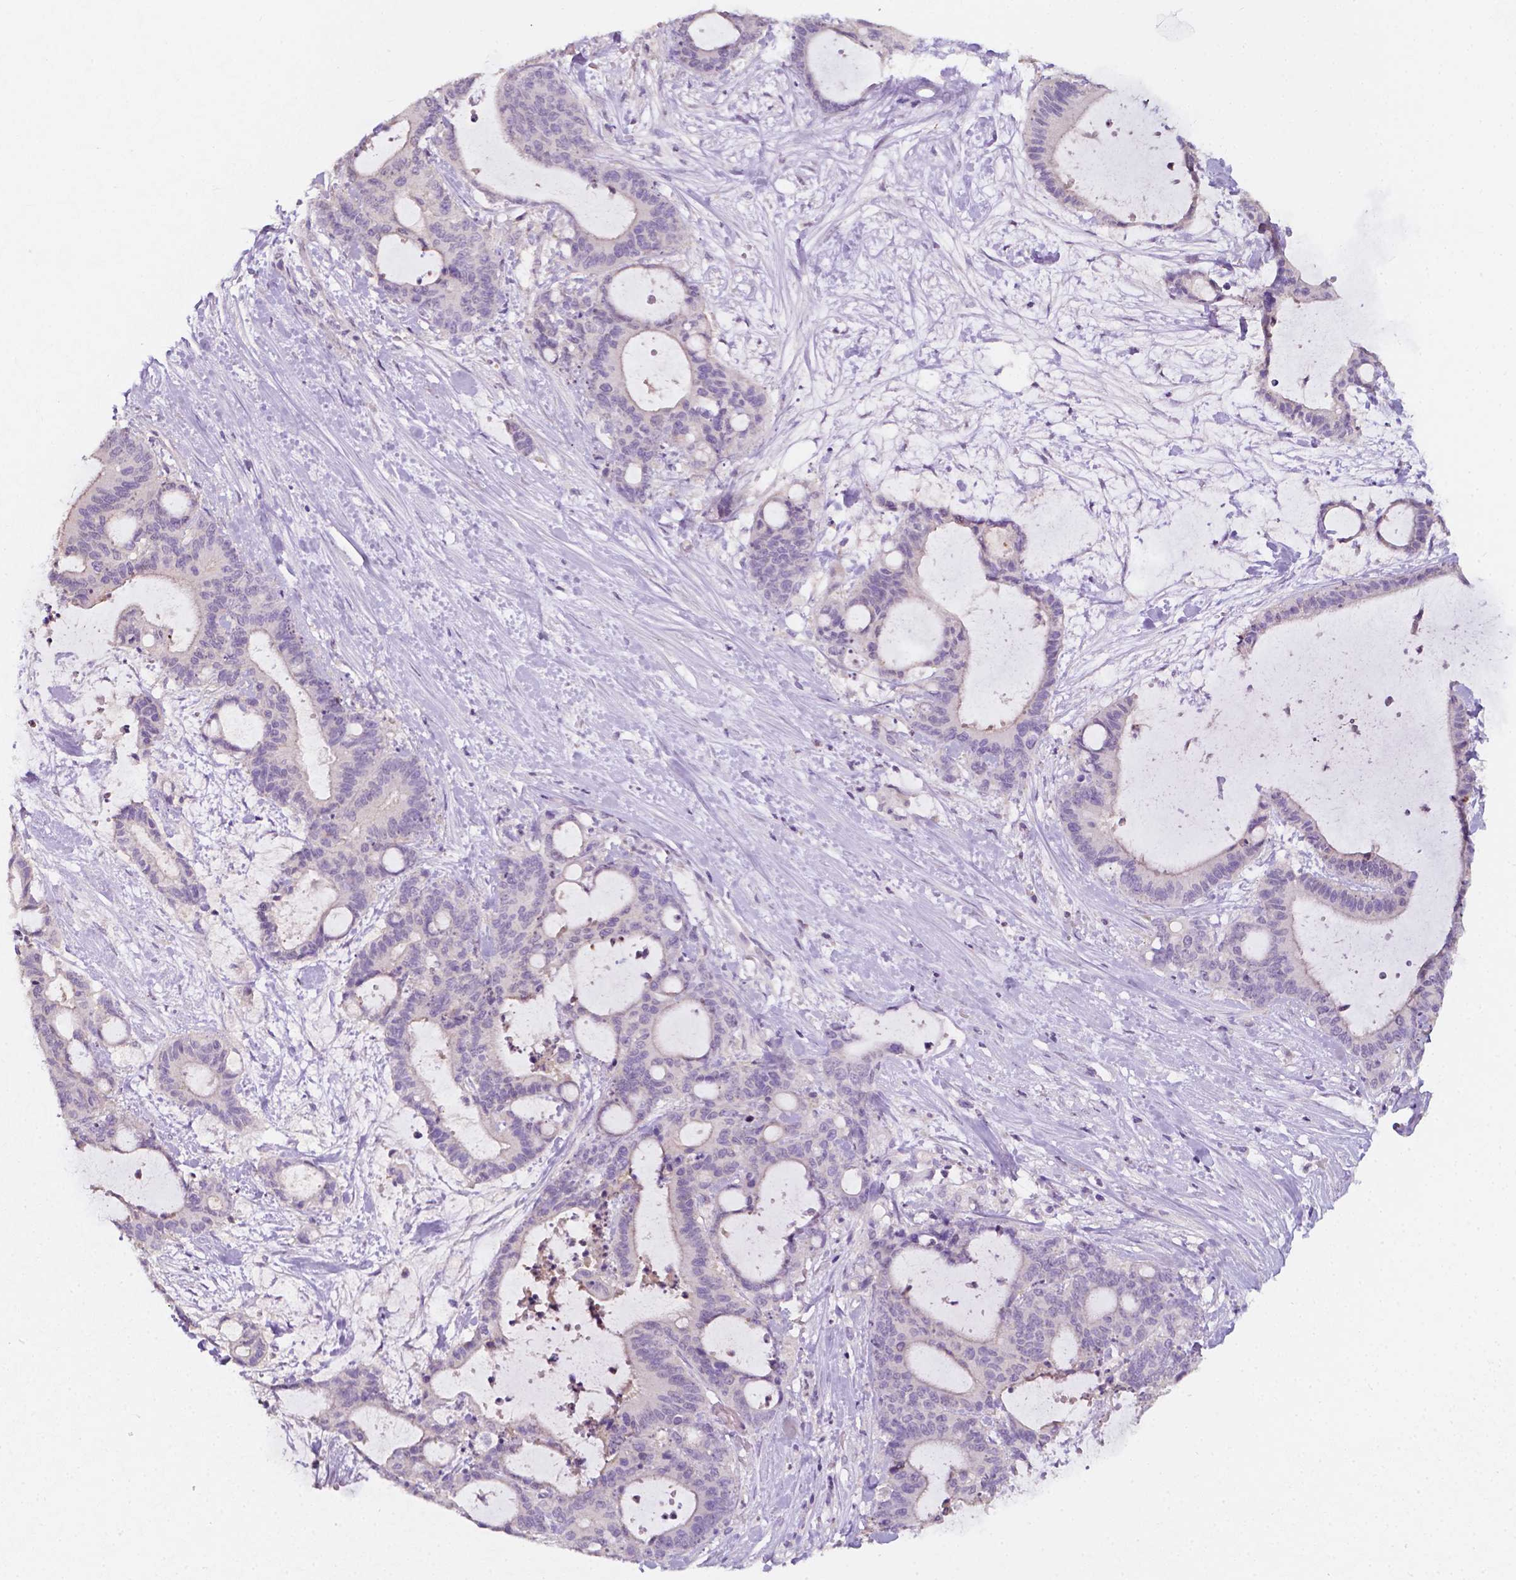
{"staining": {"intensity": "negative", "quantity": "none", "location": "none"}, "tissue": "liver cancer", "cell_type": "Tumor cells", "image_type": "cancer", "snomed": [{"axis": "morphology", "description": "Cholangiocarcinoma"}, {"axis": "topography", "description": "Liver"}], "caption": "Liver cholangiocarcinoma stained for a protein using immunohistochemistry shows no expression tumor cells.", "gene": "EGFR", "patient": {"sex": "female", "age": 73}}